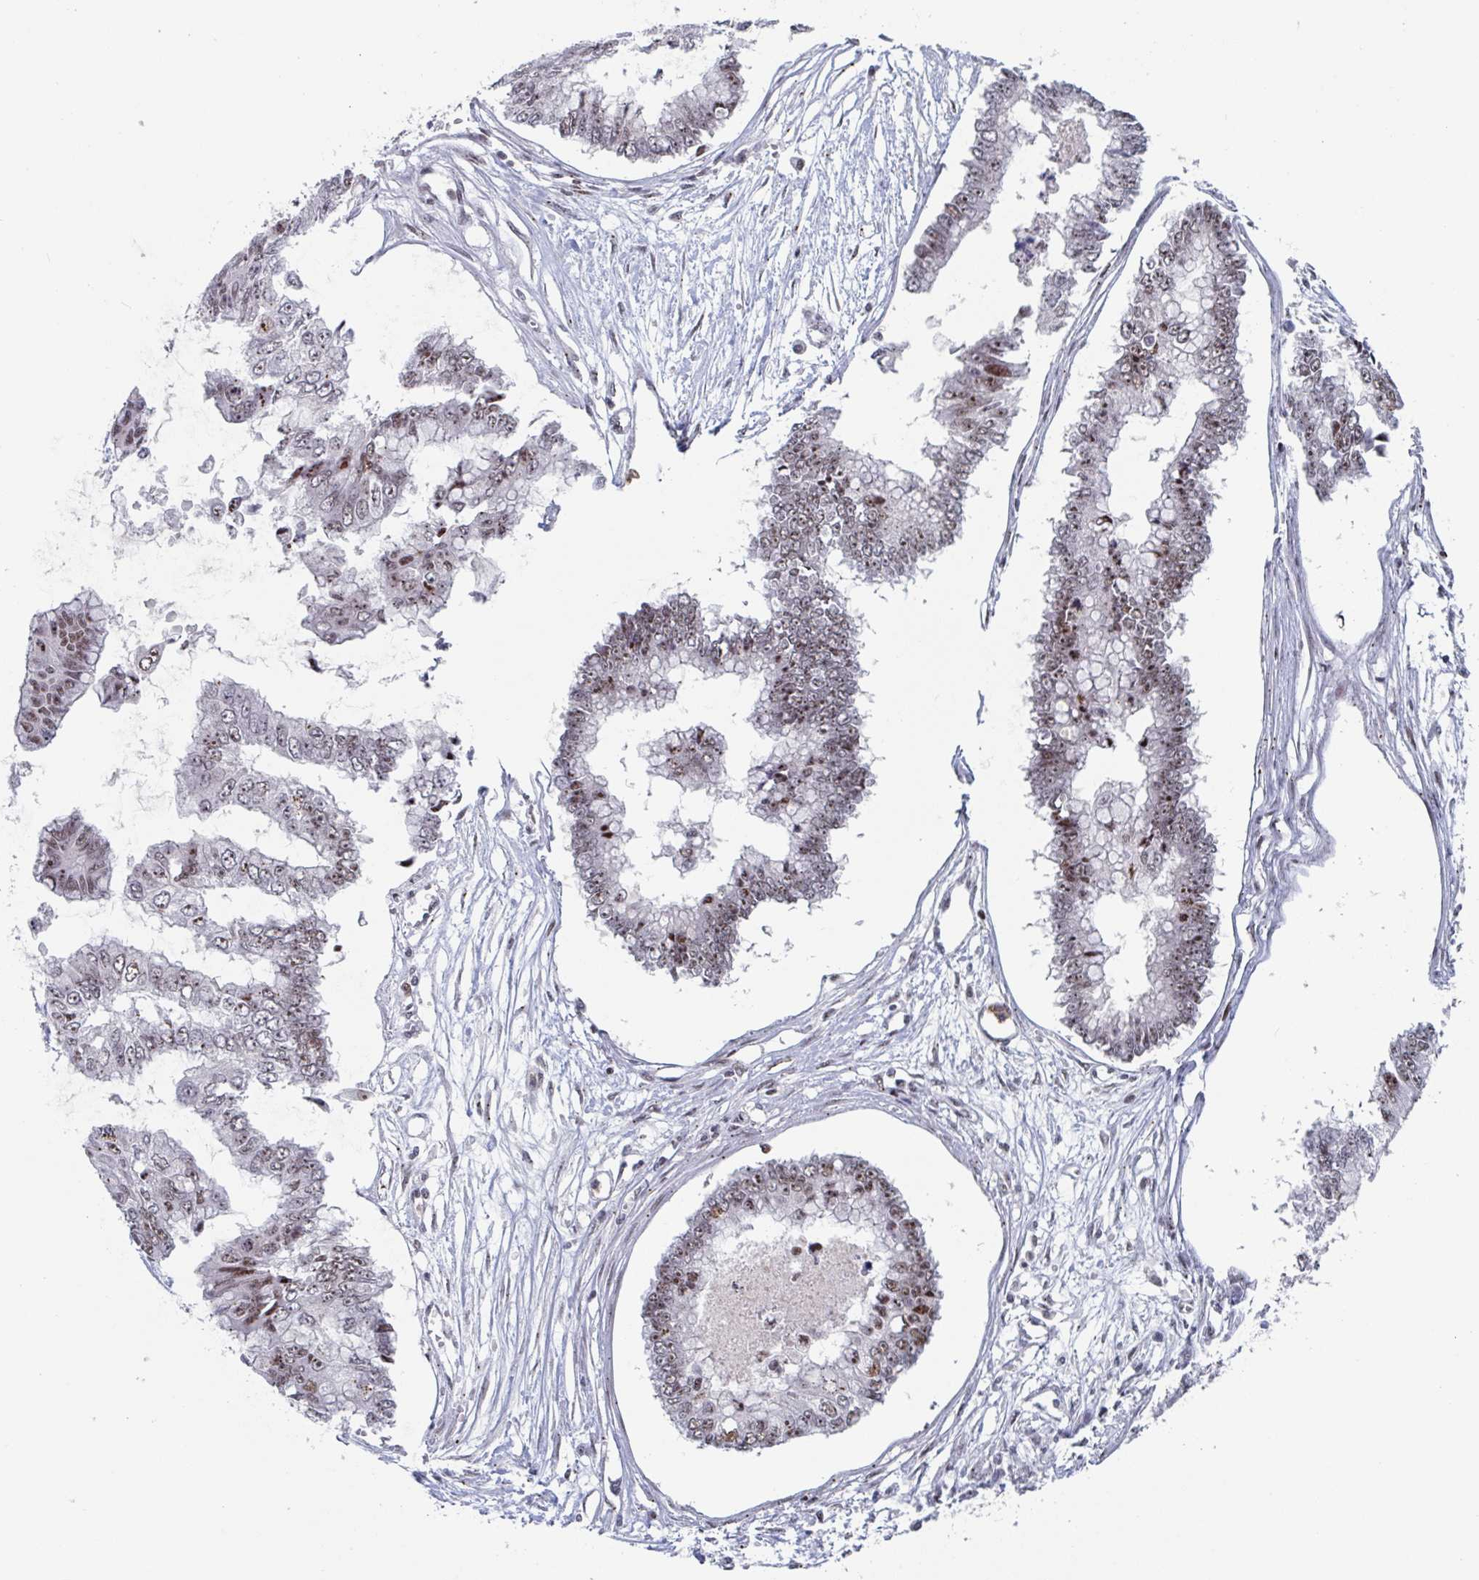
{"staining": {"intensity": "moderate", "quantity": "25%-75%", "location": "nuclear"}, "tissue": "ovarian cancer", "cell_type": "Tumor cells", "image_type": "cancer", "snomed": [{"axis": "morphology", "description": "Cystadenocarcinoma, mucinous, NOS"}, {"axis": "topography", "description": "Ovary"}], "caption": "A brown stain labels moderate nuclear staining of a protein in human ovarian cancer tumor cells. (IHC, brightfield microscopy, high magnification).", "gene": "RNF212", "patient": {"sex": "female", "age": 72}}